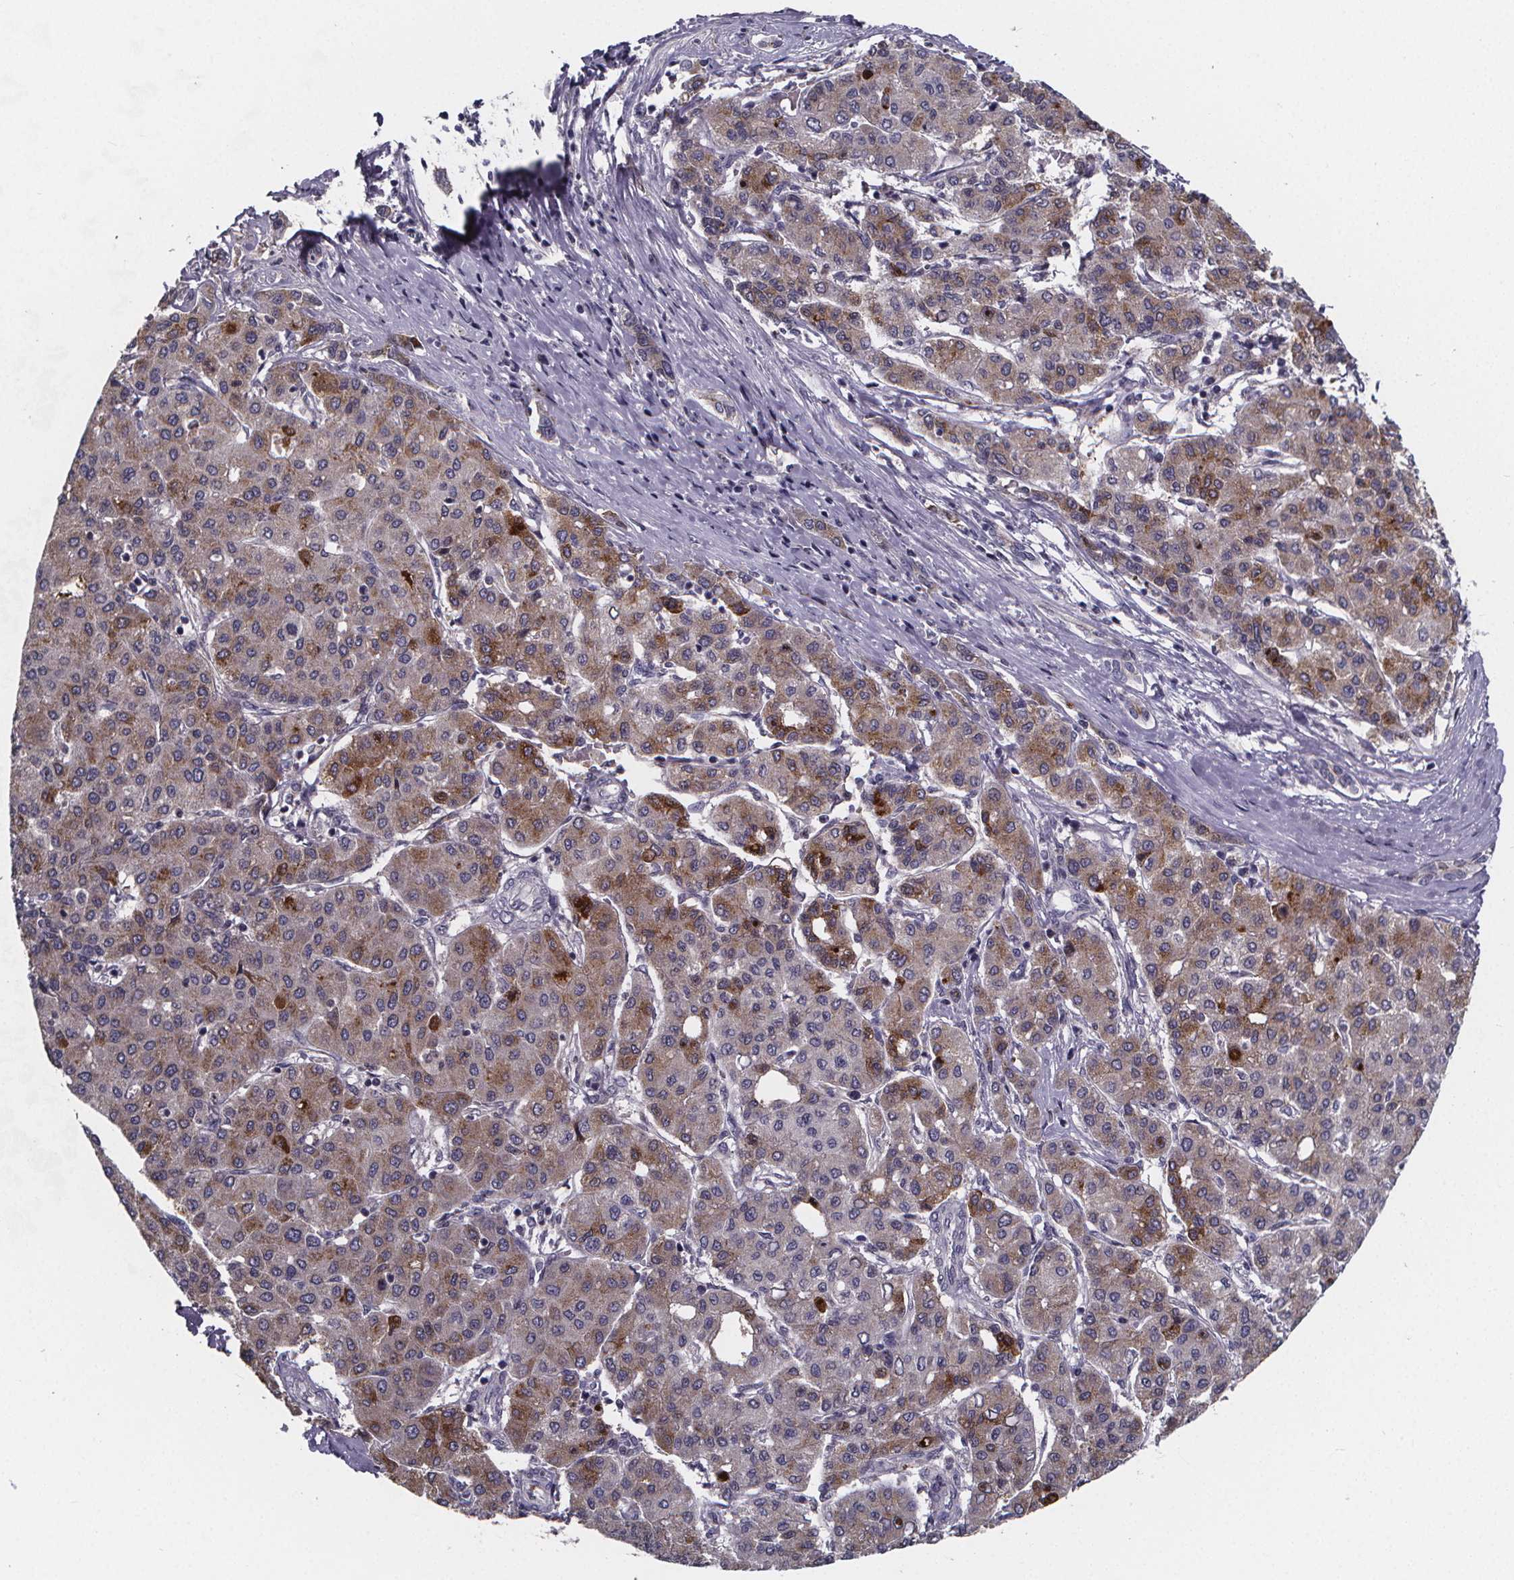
{"staining": {"intensity": "moderate", "quantity": "<25%", "location": "cytoplasmic/membranous"}, "tissue": "liver cancer", "cell_type": "Tumor cells", "image_type": "cancer", "snomed": [{"axis": "morphology", "description": "Carcinoma, Hepatocellular, NOS"}, {"axis": "topography", "description": "Liver"}], "caption": "Protein expression analysis of human hepatocellular carcinoma (liver) reveals moderate cytoplasmic/membranous staining in about <25% of tumor cells.", "gene": "AGT", "patient": {"sex": "male", "age": 65}}